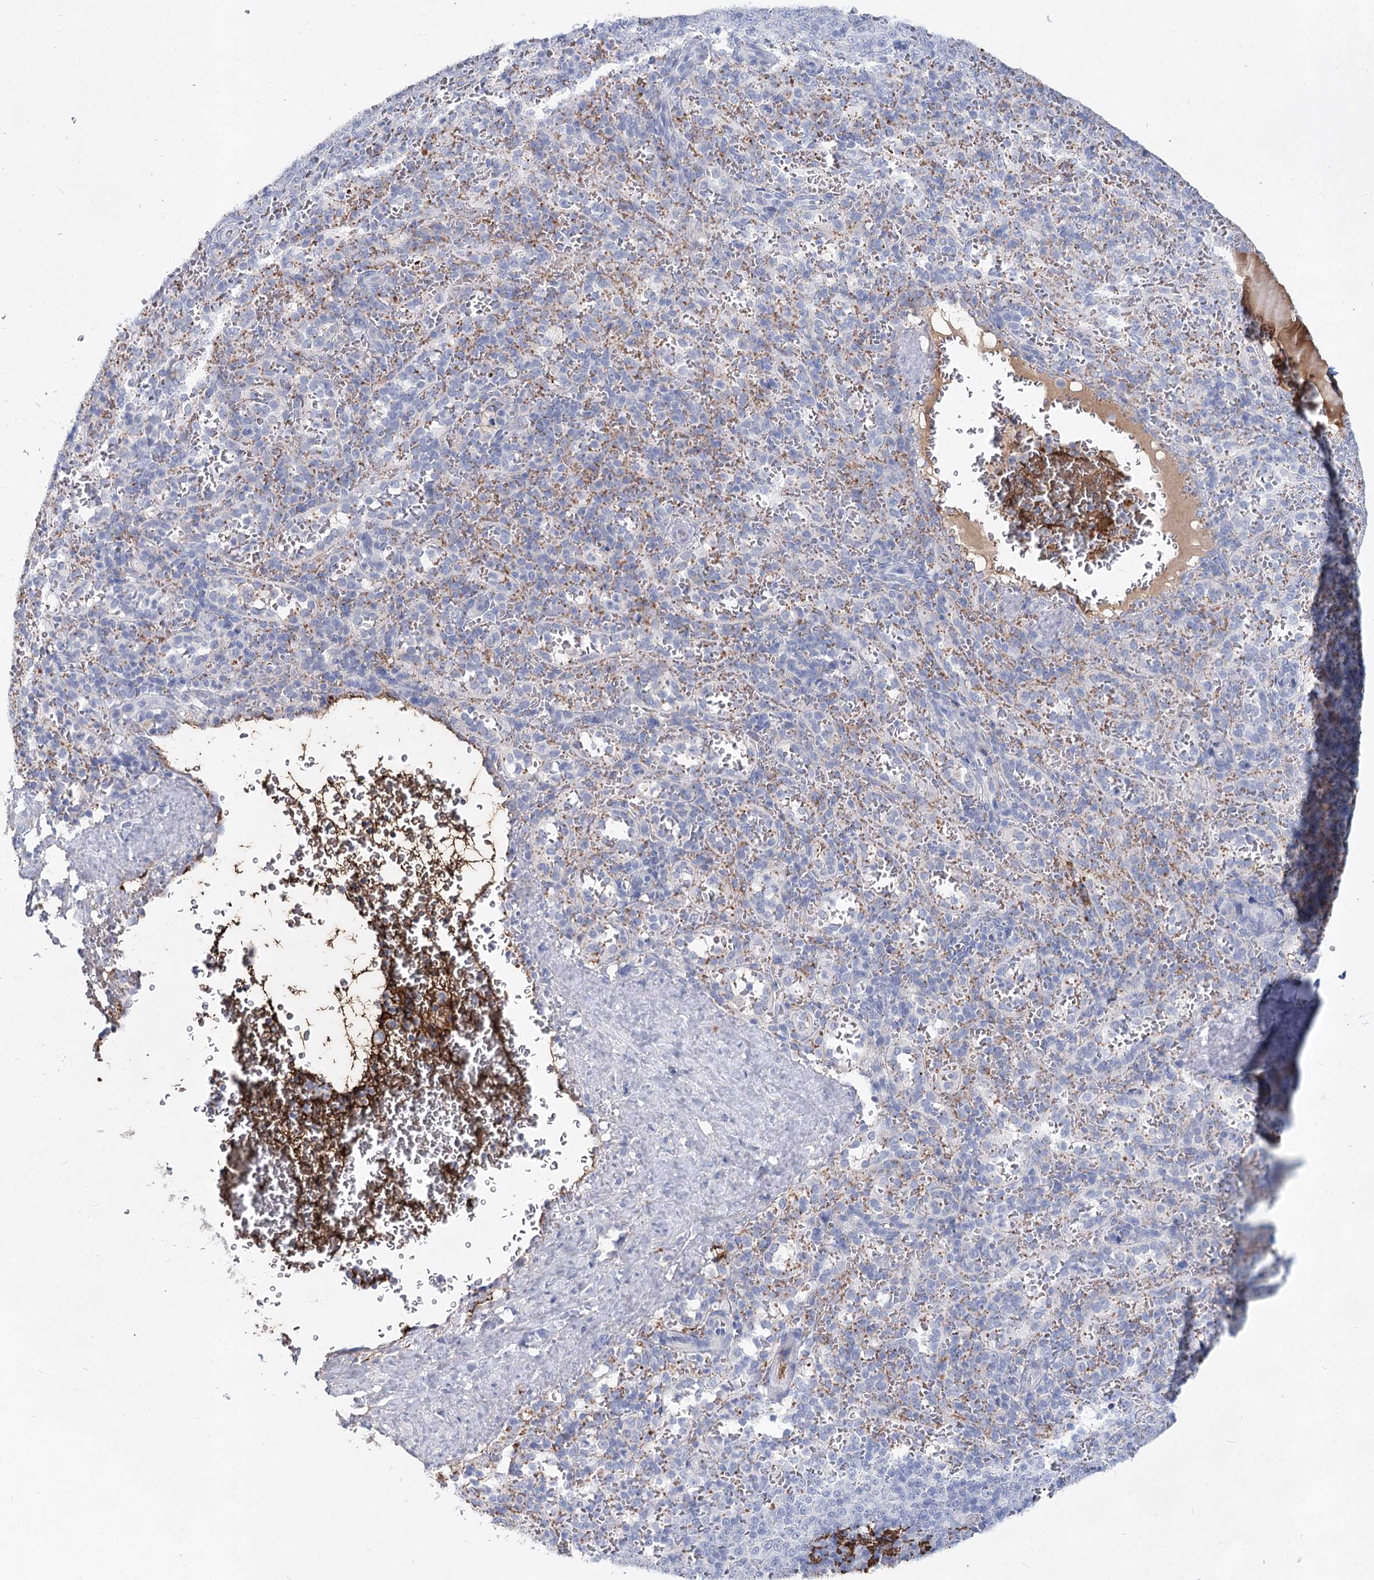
{"staining": {"intensity": "negative", "quantity": "none", "location": "none"}, "tissue": "spleen", "cell_type": "Cells in red pulp", "image_type": "normal", "snomed": [{"axis": "morphology", "description": "Normal tissue, NOS"}, {"axis": "topography", "description": "Spleen"}], "caption": "Micrograph shows no protein staining in cells in red pulp of unremarkable spleen.", "gene": "TASOR2", "patient": {"sex": "female", "age": 21}}